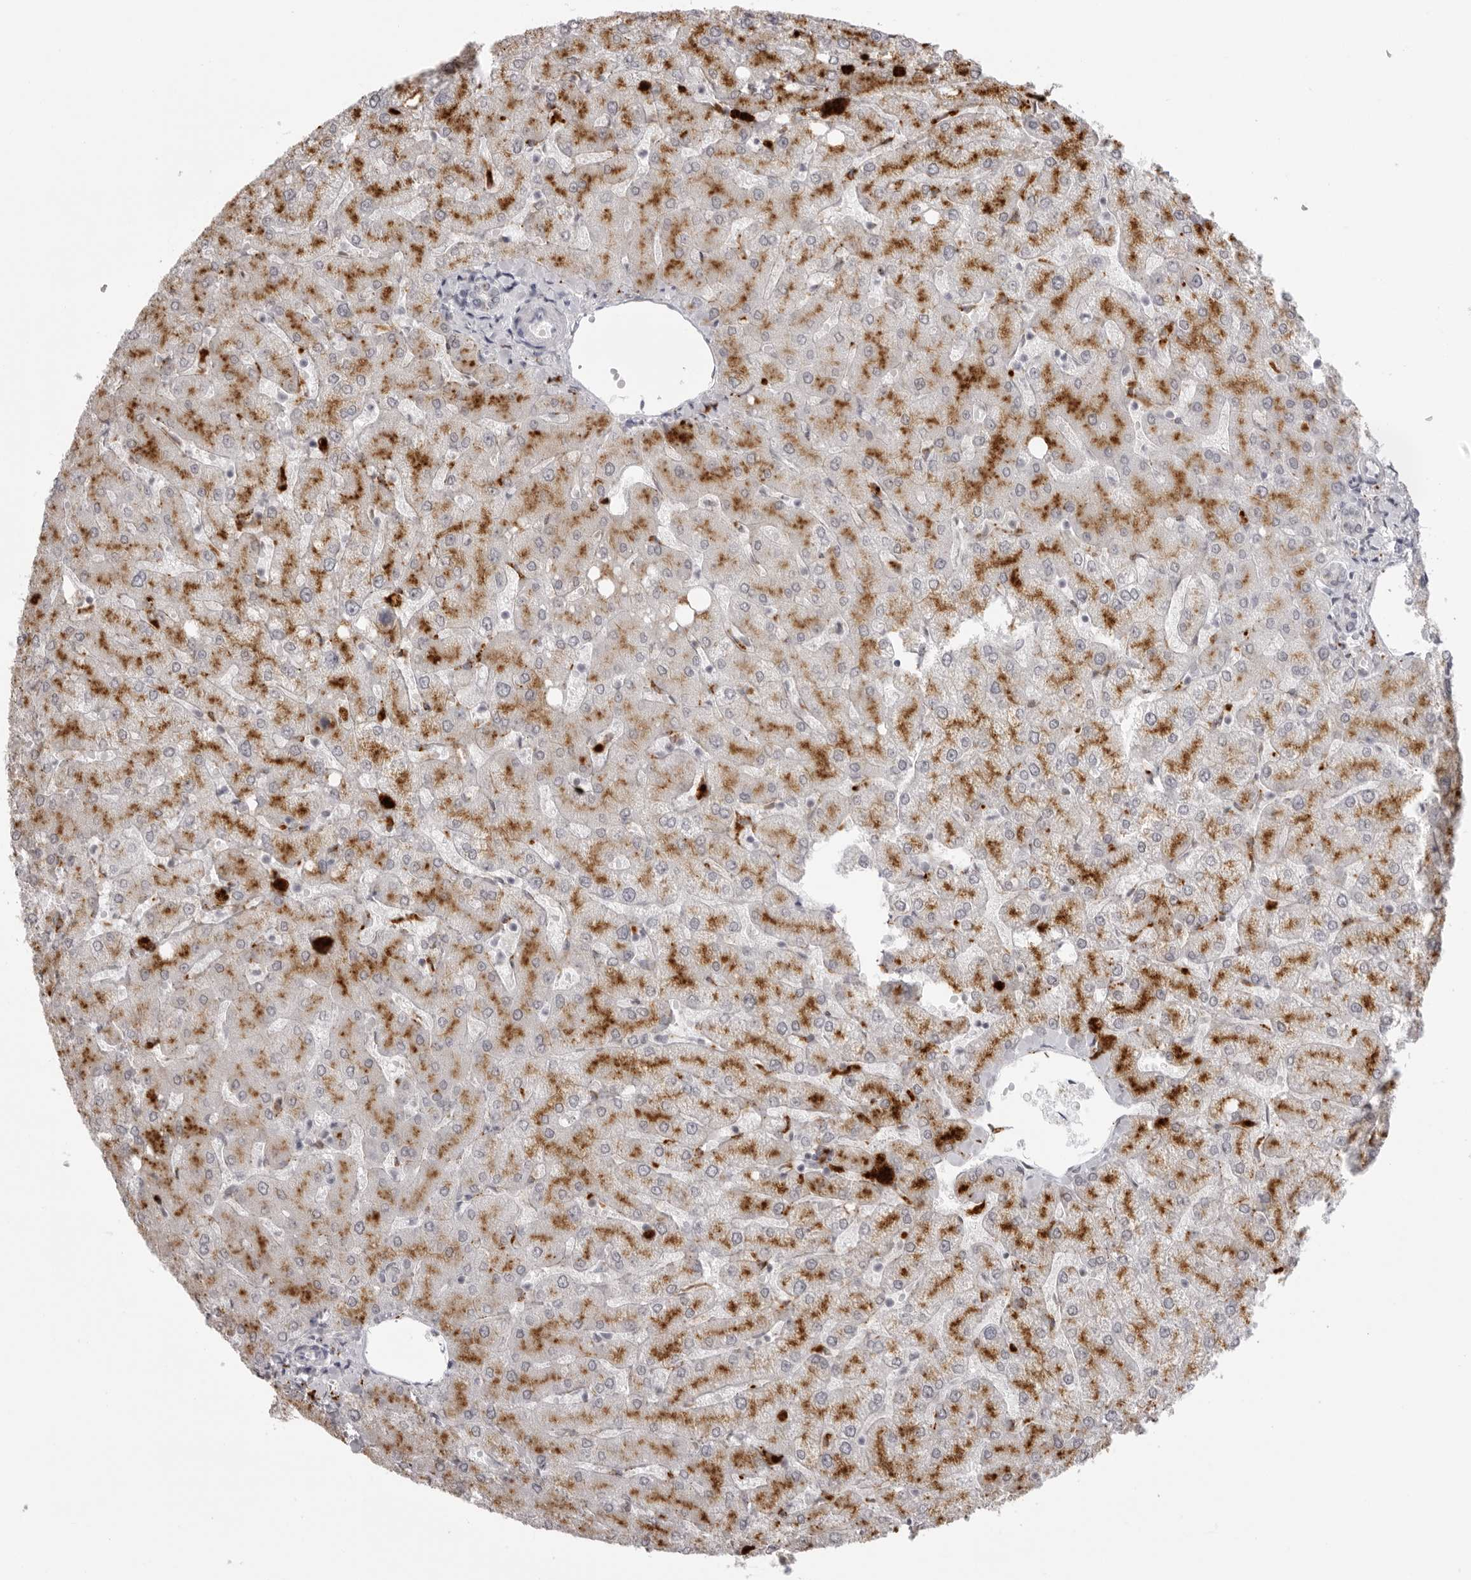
{"staining": {"intensity": "negative", "quantity": "none", "location": "none"}, "tissue": "liver", "cell_type": "Cholangiocytes", "image_type": "normal", "snomed": [{"axis": "morphology", "description": "Normal tissue, NOS"}, {"axis": "topography", "description": "Liver"}], "caption": "Micrograph shows no significant protein positivity in cholangiocytes of benign liver. Nuclei are stained in blue.", "gene": "IL25", "patient": {"sex": "female", "age": 54}}